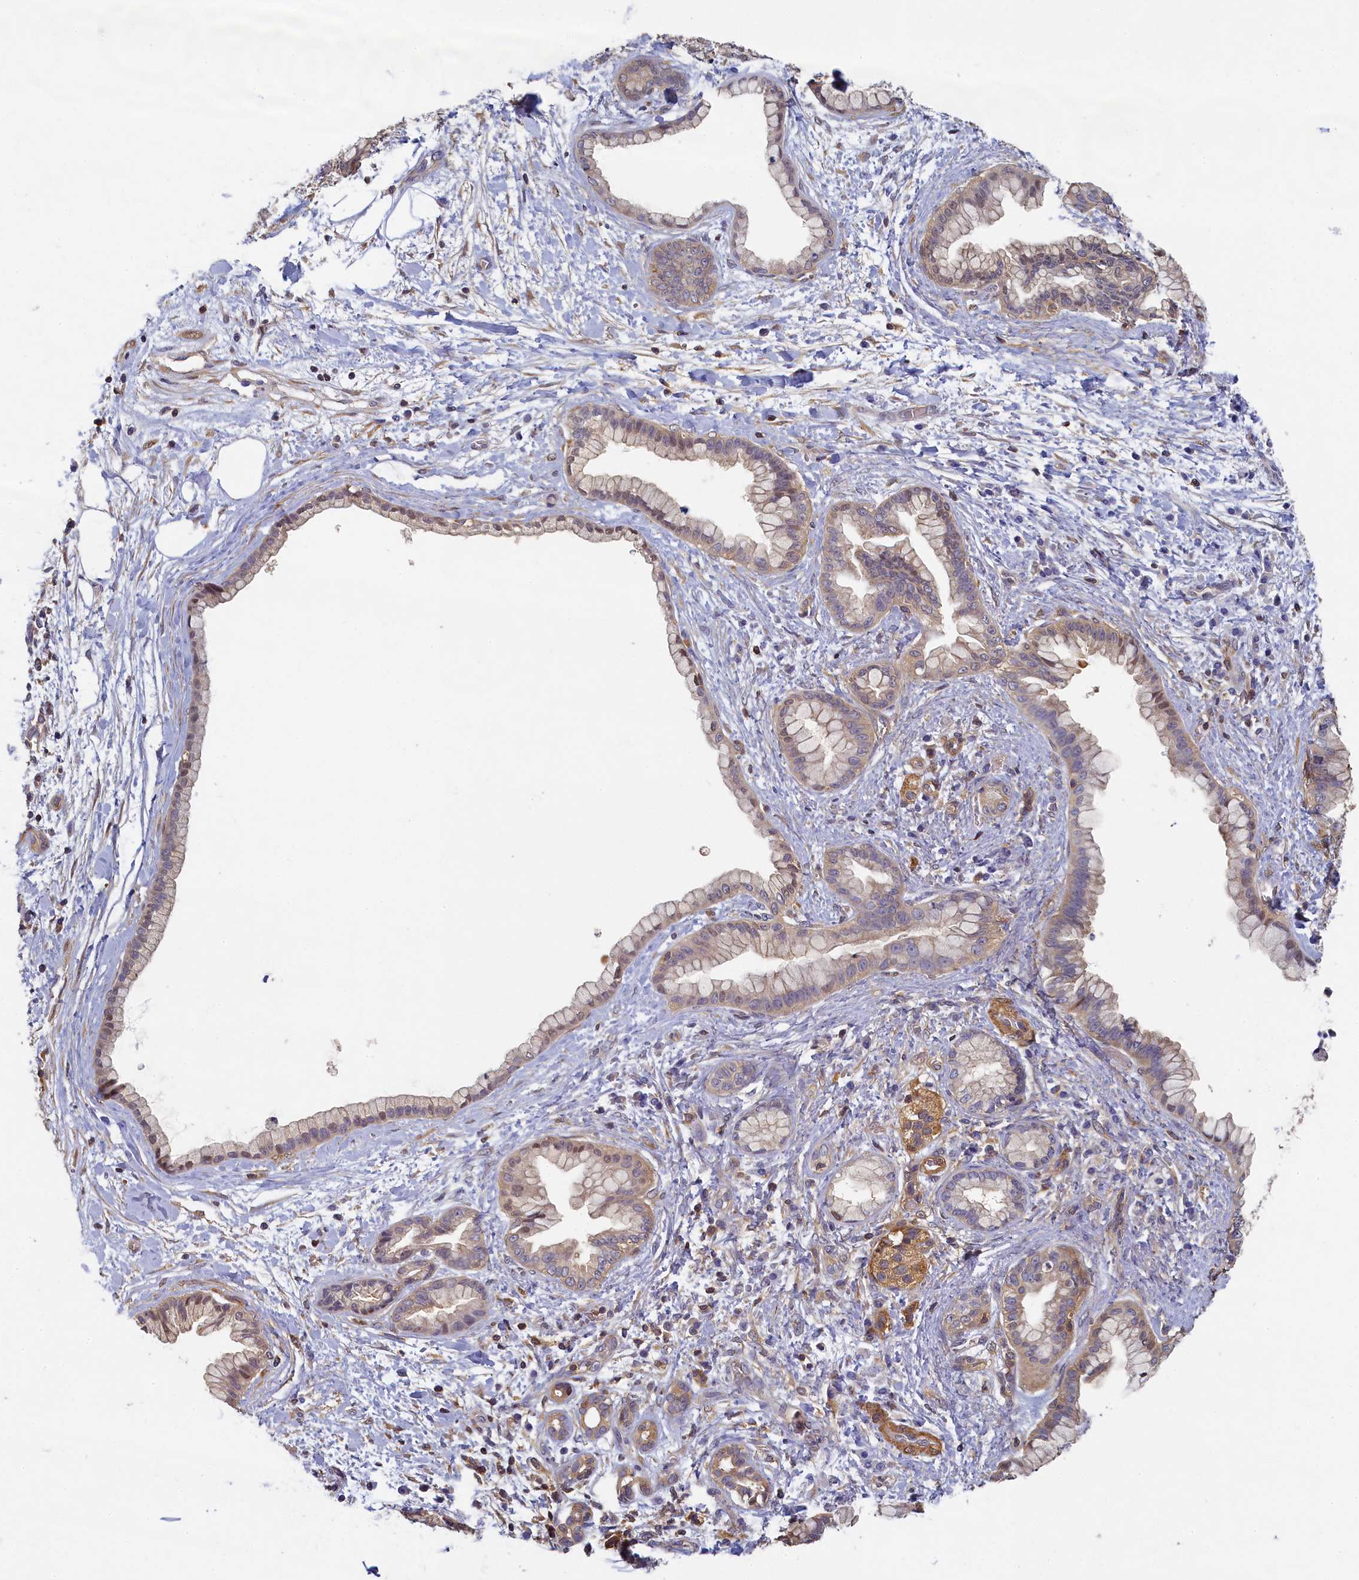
{"staining": {"intensity": "weak", "quantity": "<25%", "location": "cytoplasmic/membranous"}, "tissue": "pancreatic cancer", "cell_type": "Tumor cells", "image_type": "cancer", "snomed": [{"axis": "morphology", "description": "Adenocarcinoma, NOS"}, {"axis": "topography", "description": "Pancreas"}], "caption": "The micrograph reveals no staining of tumor cells in pancreatic adenocarcinoma.", "gene": "TBCB", "patient": {"sex": "female", "age": 78}}